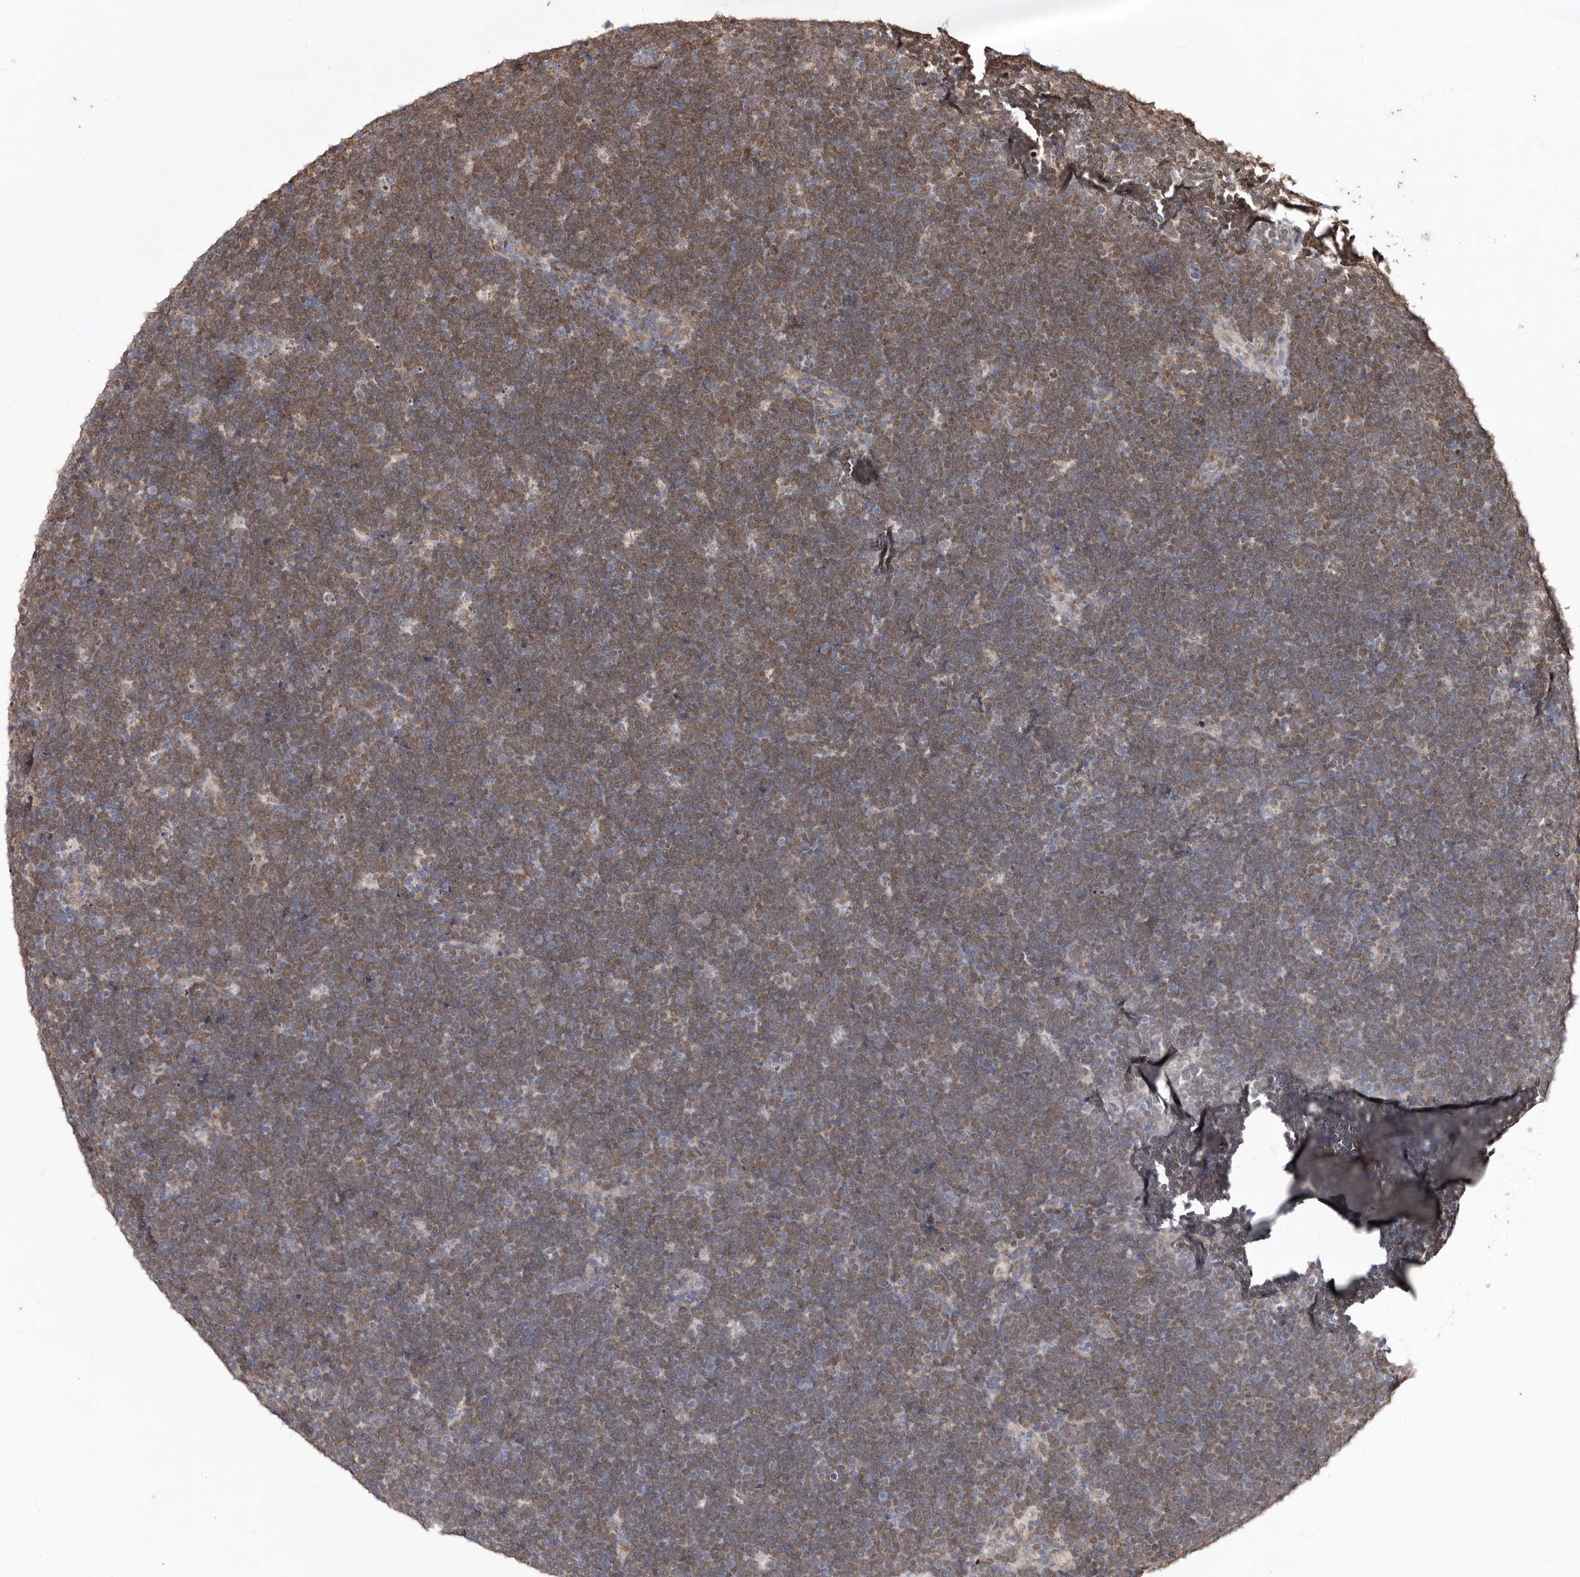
{"staining": {"intensity": "weak", "quantity": "25%-75%", "location": "cytoplasmic/membranous"}, "tissue": "lymphoma", "cell_type": "Tumor cells", "image_type": "cancer", "snomed": [{"axis": "morphology", "description": "Malignant lymphoma, non-Hodgkin's type, High grade"}, {"axis": "topography", "description": "Lymph node"}], "caption": "High-power microscopy captured an immunohistochemistry micrograph of lymphoma, revealing weak cytoplasmic/membranous expression in about 25%-75% of tumor cells.", "gene": "NOTCH1", "patient": {"sex": "male", "age": 13}}